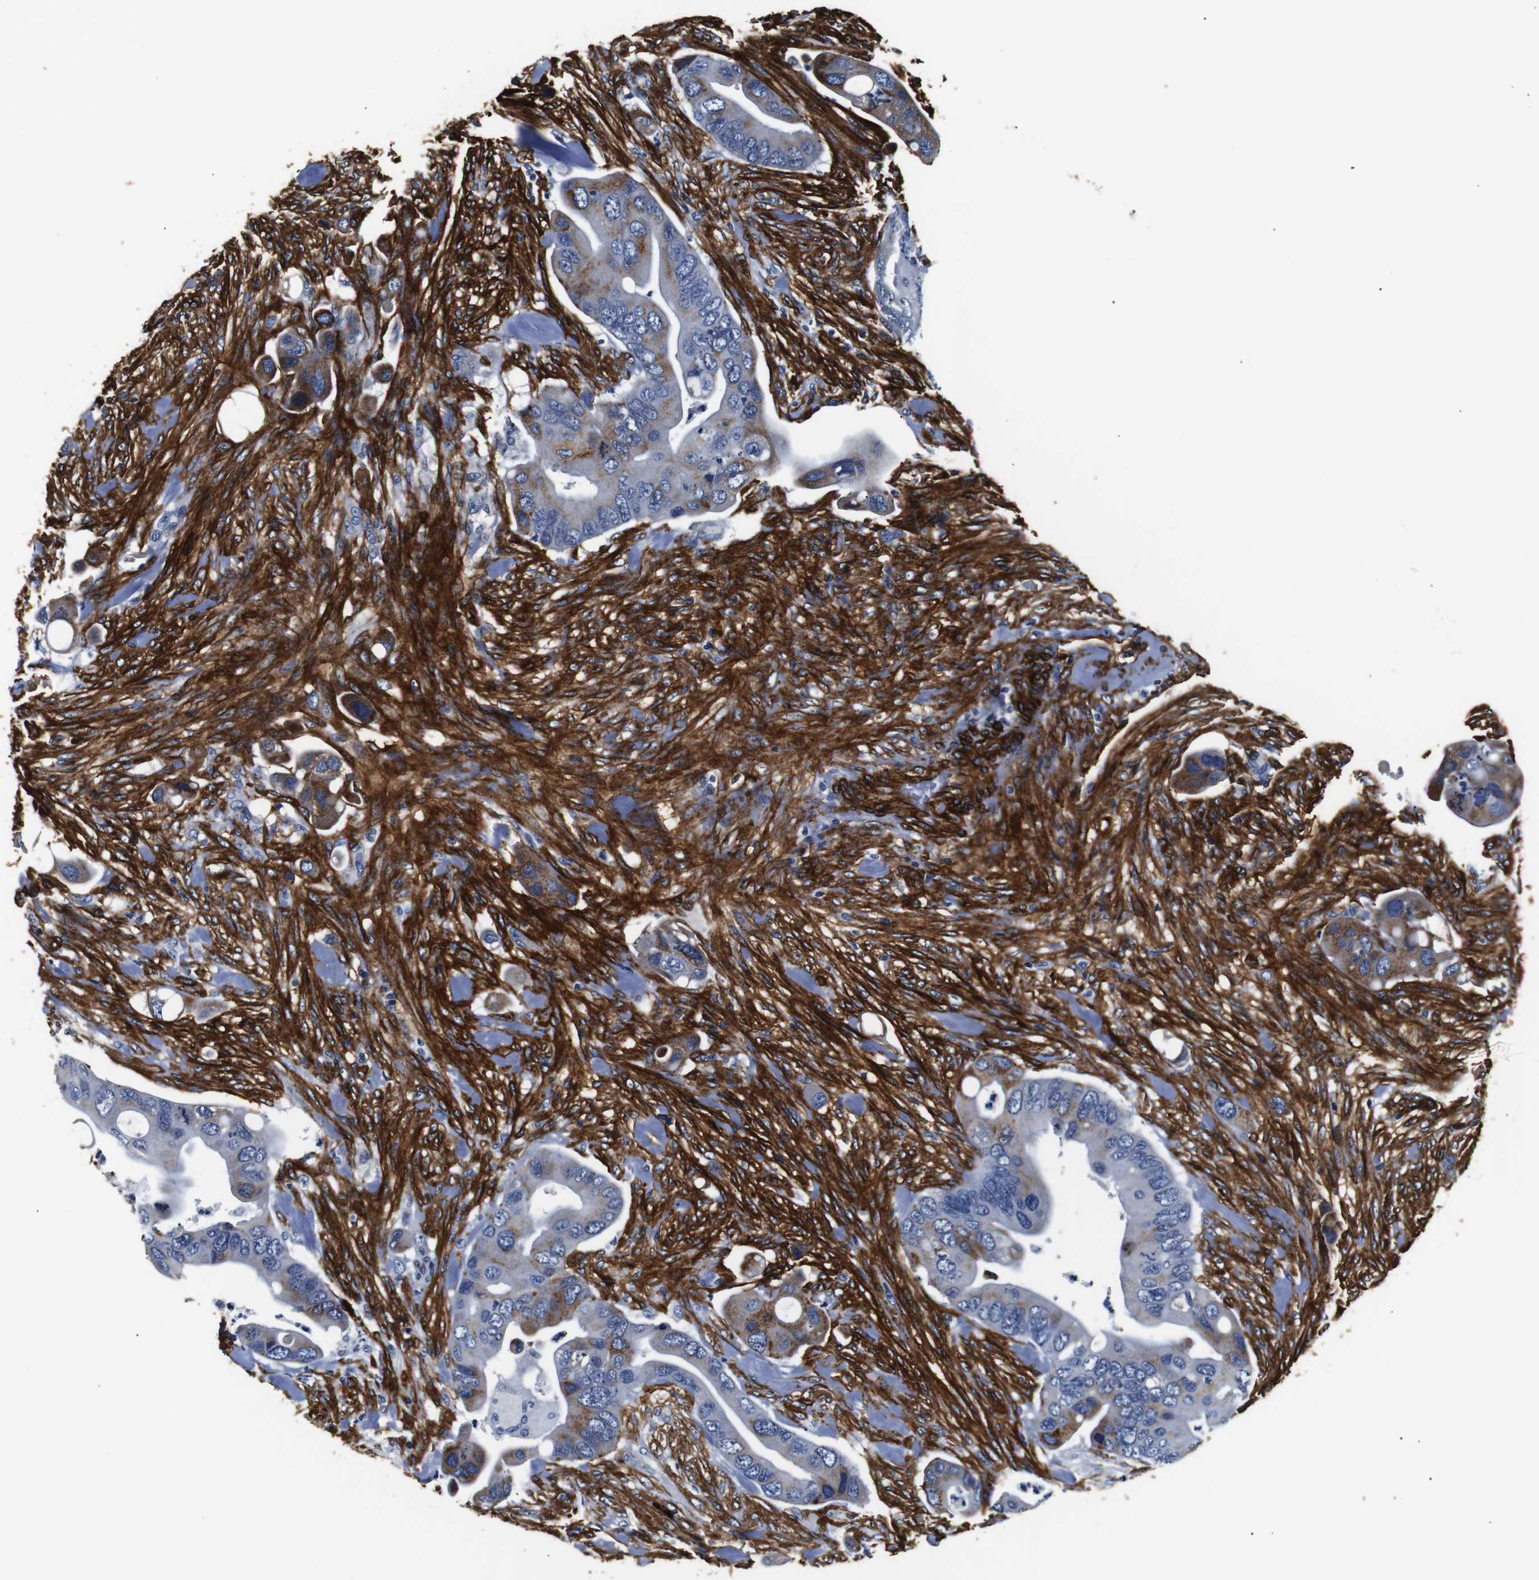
{"staining": {"intensity": "moderate", "quantity": "<25%", "location": "cytoplasmic/membranous"}, "tissue": "colorectal cancer", "cell_type": "Tumor cells", "image_type": "cancer", "snomed": [{"axis": "morphology", "description": "Adenocarcinoma, NOS"}, {"axis": "topography", "description": "Rectum"}], "caption": "Adenocarcinoma (colorectal) stained with a protein marker demonstrates moderate staining in tumor cells.", "gene": "CAV2", "patient": {"sex": "female", "age": 57}}